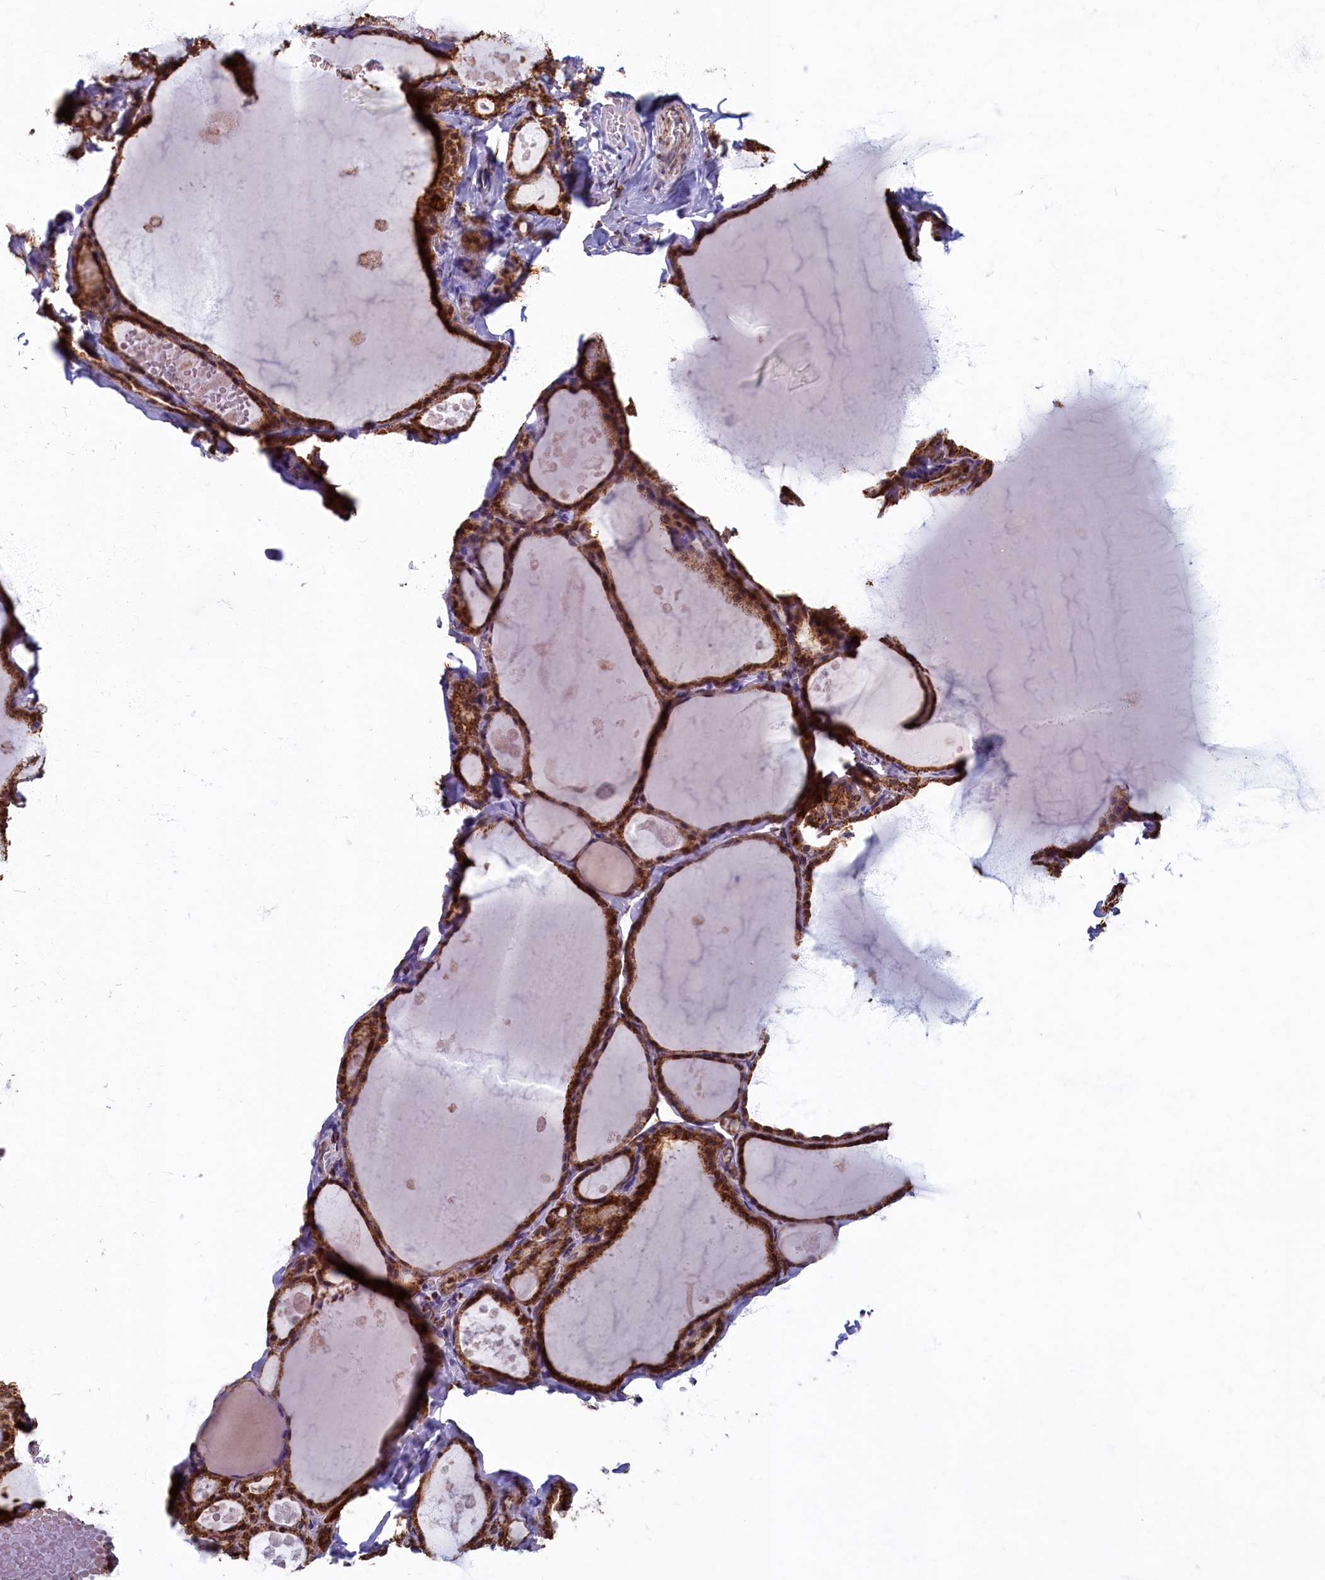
{"staining": {"intensity": "strong", "quantity": ">75%", "location": "cytoplasmic/membranous"}, "tissue": "thyroid gland", "cell_type": "Glandular cells", "image_type": "normal", "snomed": [{"axis": "morphology", "description": "Normal tissue, NOS"}, {"axis": "topography", "description": "Thyroid gland"}], "caption": "Immunohistochemical staining of unremarkable thyroid gland exhibits >75% levels of strong cytoplasmic/membranous protein positivity in approximately >75% of glandular cells.", "gene": "SPR", "patient": {"sex": "male", "age": 56}}